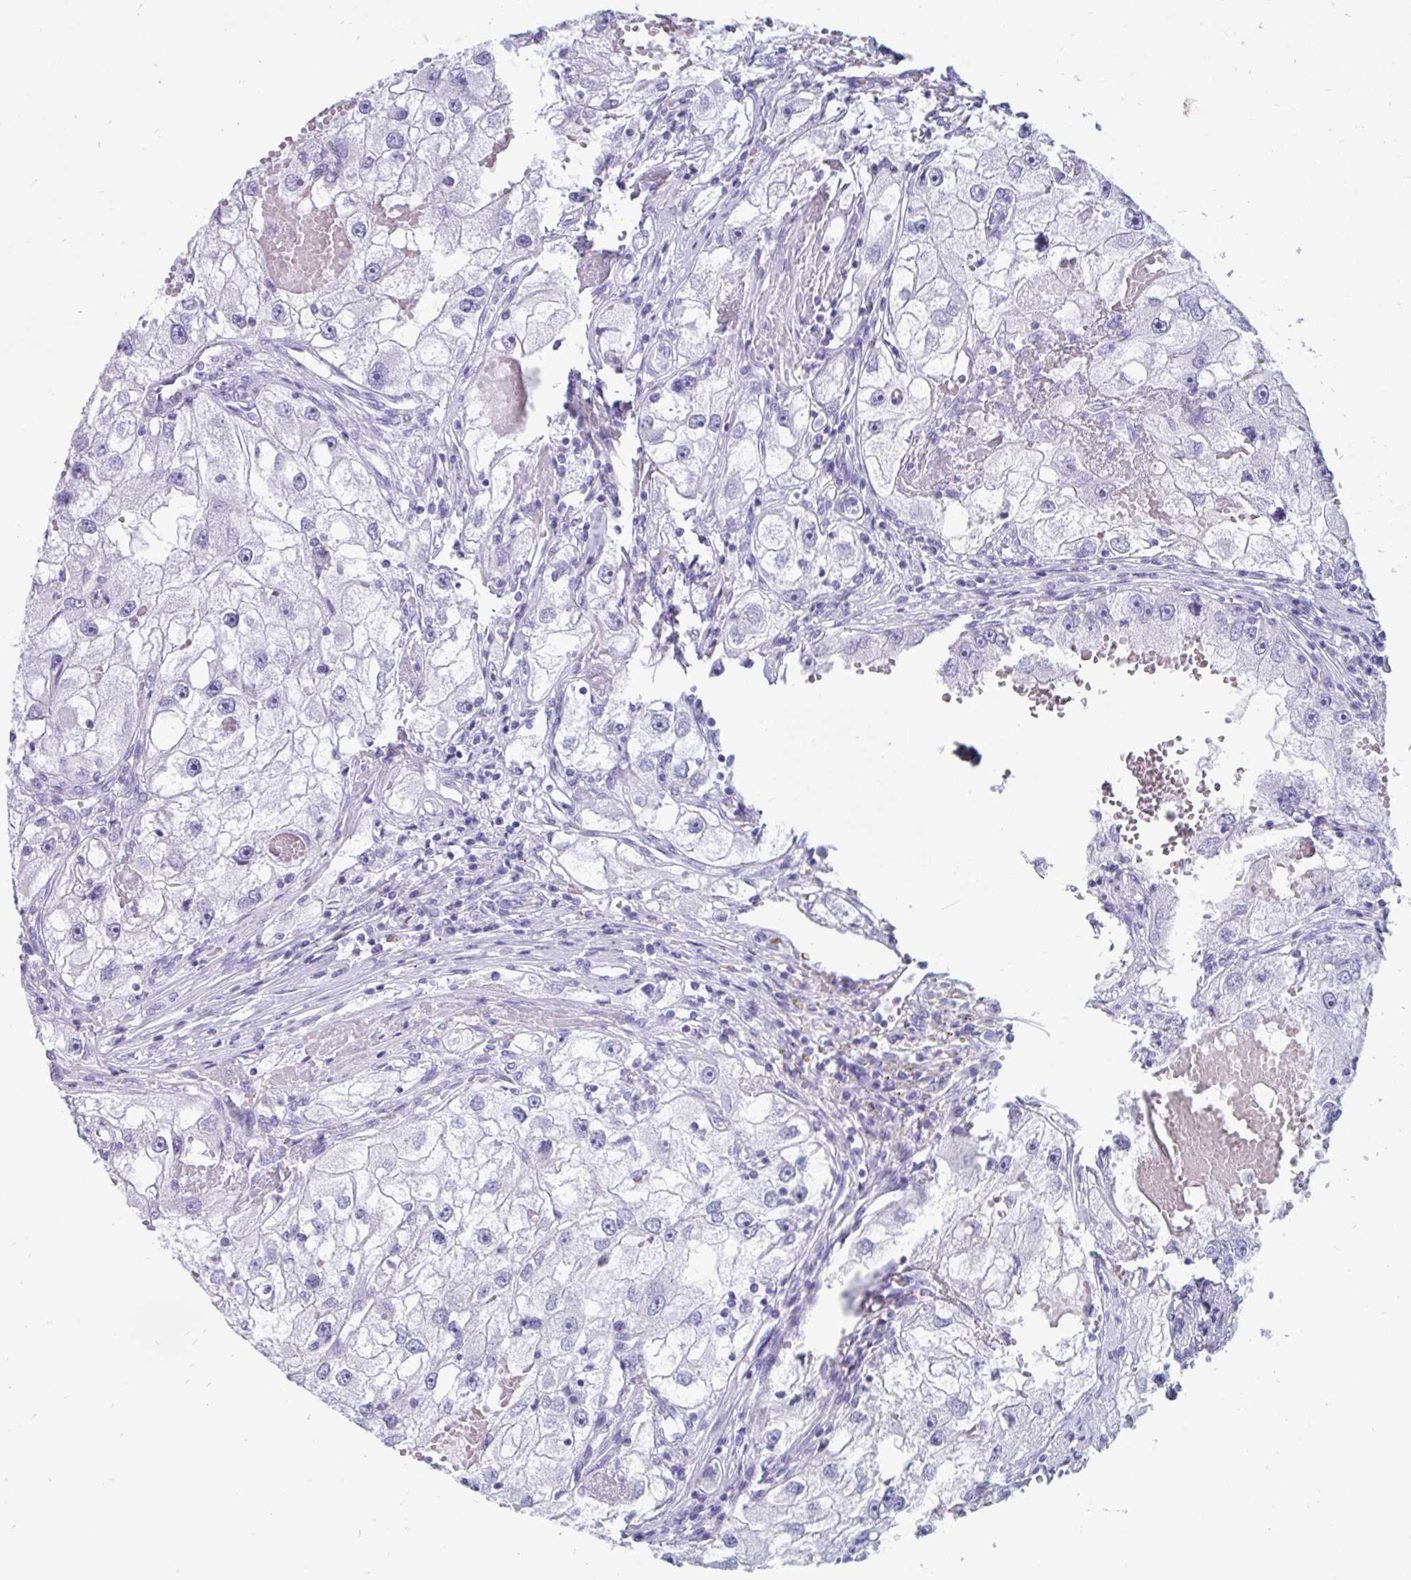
{"staining": {"intensity": "negative", "quantity": "none", "location": "none"}, "tissue": "renal cancer", "cell_type": "Tumor cells", "image_type": "cancer", "snomed": [{"axis": "morphology", "description": "Adenocarcinoma, NOS"}, {"axis": "topography", "description": "Kidney"}], "caption": "The micrograph reveals no staining of tumor cells in adenocarcinoma (renal). The staining was performed using DAB to visualize the protein expression in brown, while the nuclei were stained in blue with hematoxylin (Magnification: 20x).", "gene": "GKN2", "patient": {"sex": "male", "age": 63}}